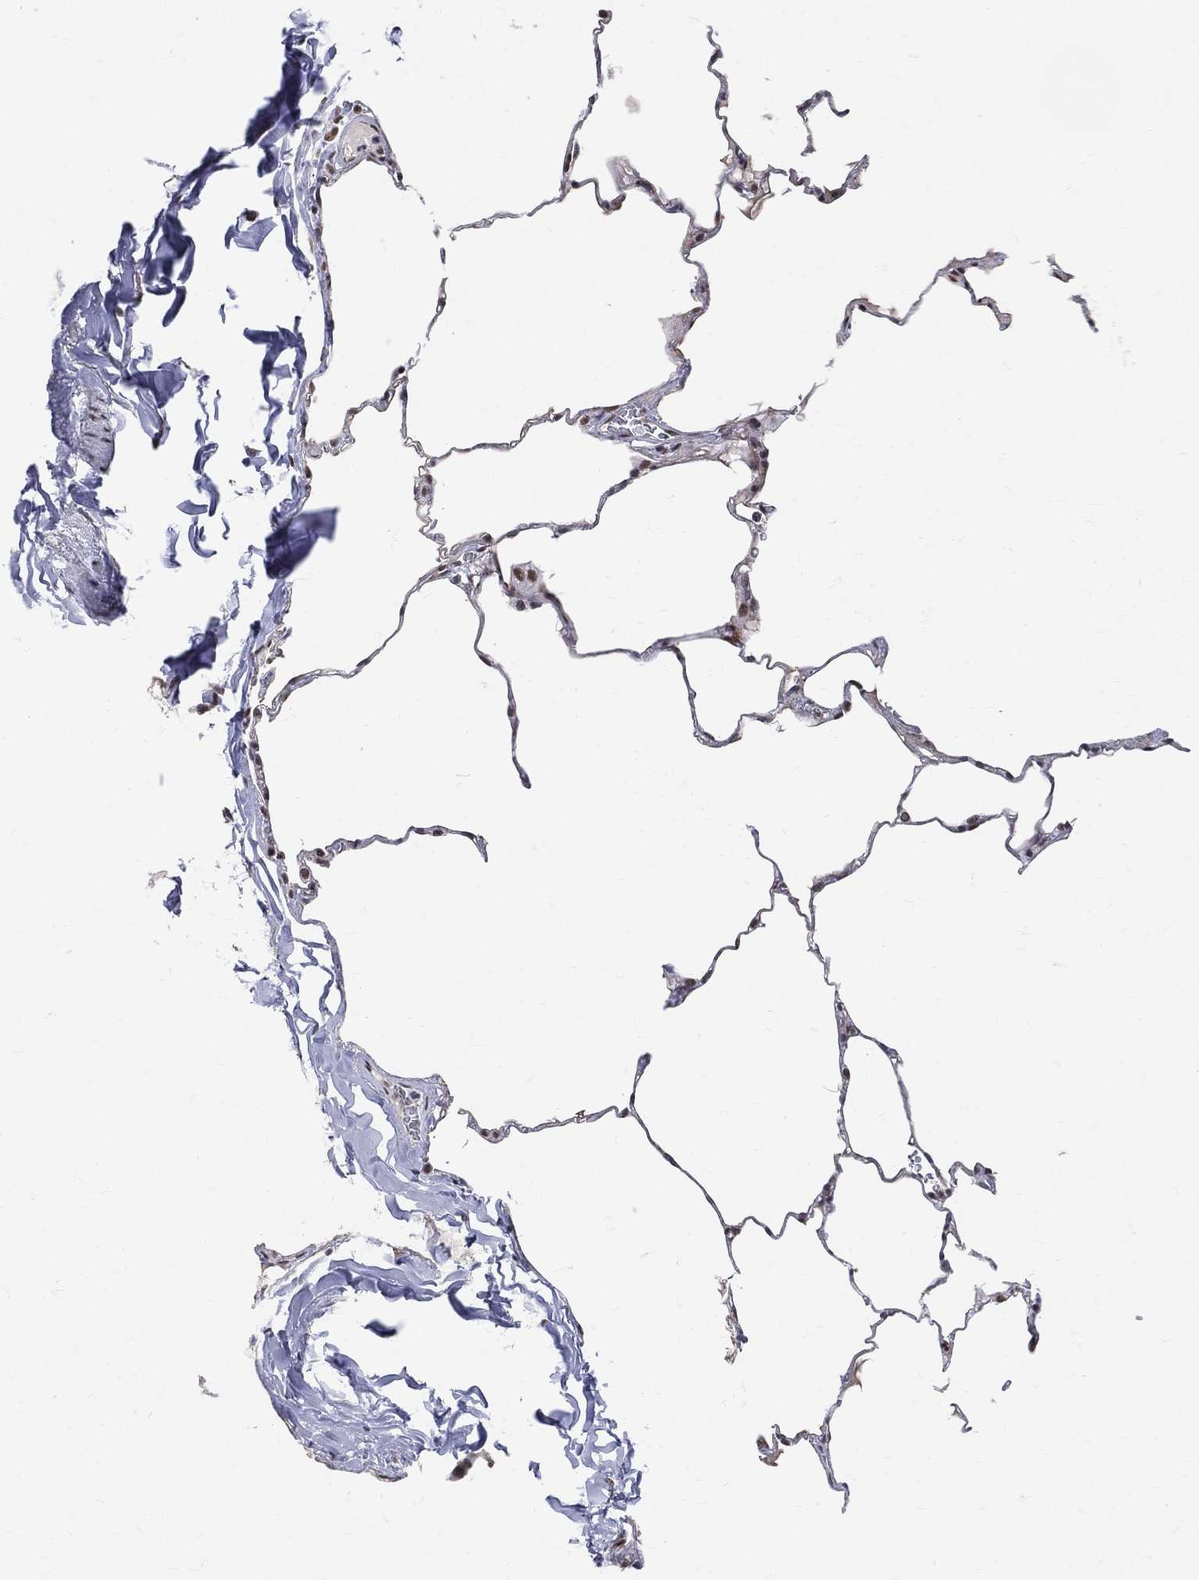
{"staining": {"intensity": "strong", "quantity": "<25%", "location": "nuclear"}, "tissue": "lung", "cell_type": "Alveolar cells", "image_type": "normal", "snomed": [{"axis": "morphology", "description": "Normal tissue, NOS"}, {"axis": "morphology", "description": "Adenocarcinoma, metastatic, NOS"}, {"axis": "topography", "description": "Lung"}], "caption": "Protein expression analysis of benign lung demonstrates strong nuclear staining in approximately <25% of alveolar cells. The staining is performed using DAB (3,3'-diaminobenzidine) brown chromogen to label protein expression. The nuclei are counter-stained blue using hematoxylin.", "gene": "CDK7", "patient": {"sex": "male", "age": 45}}